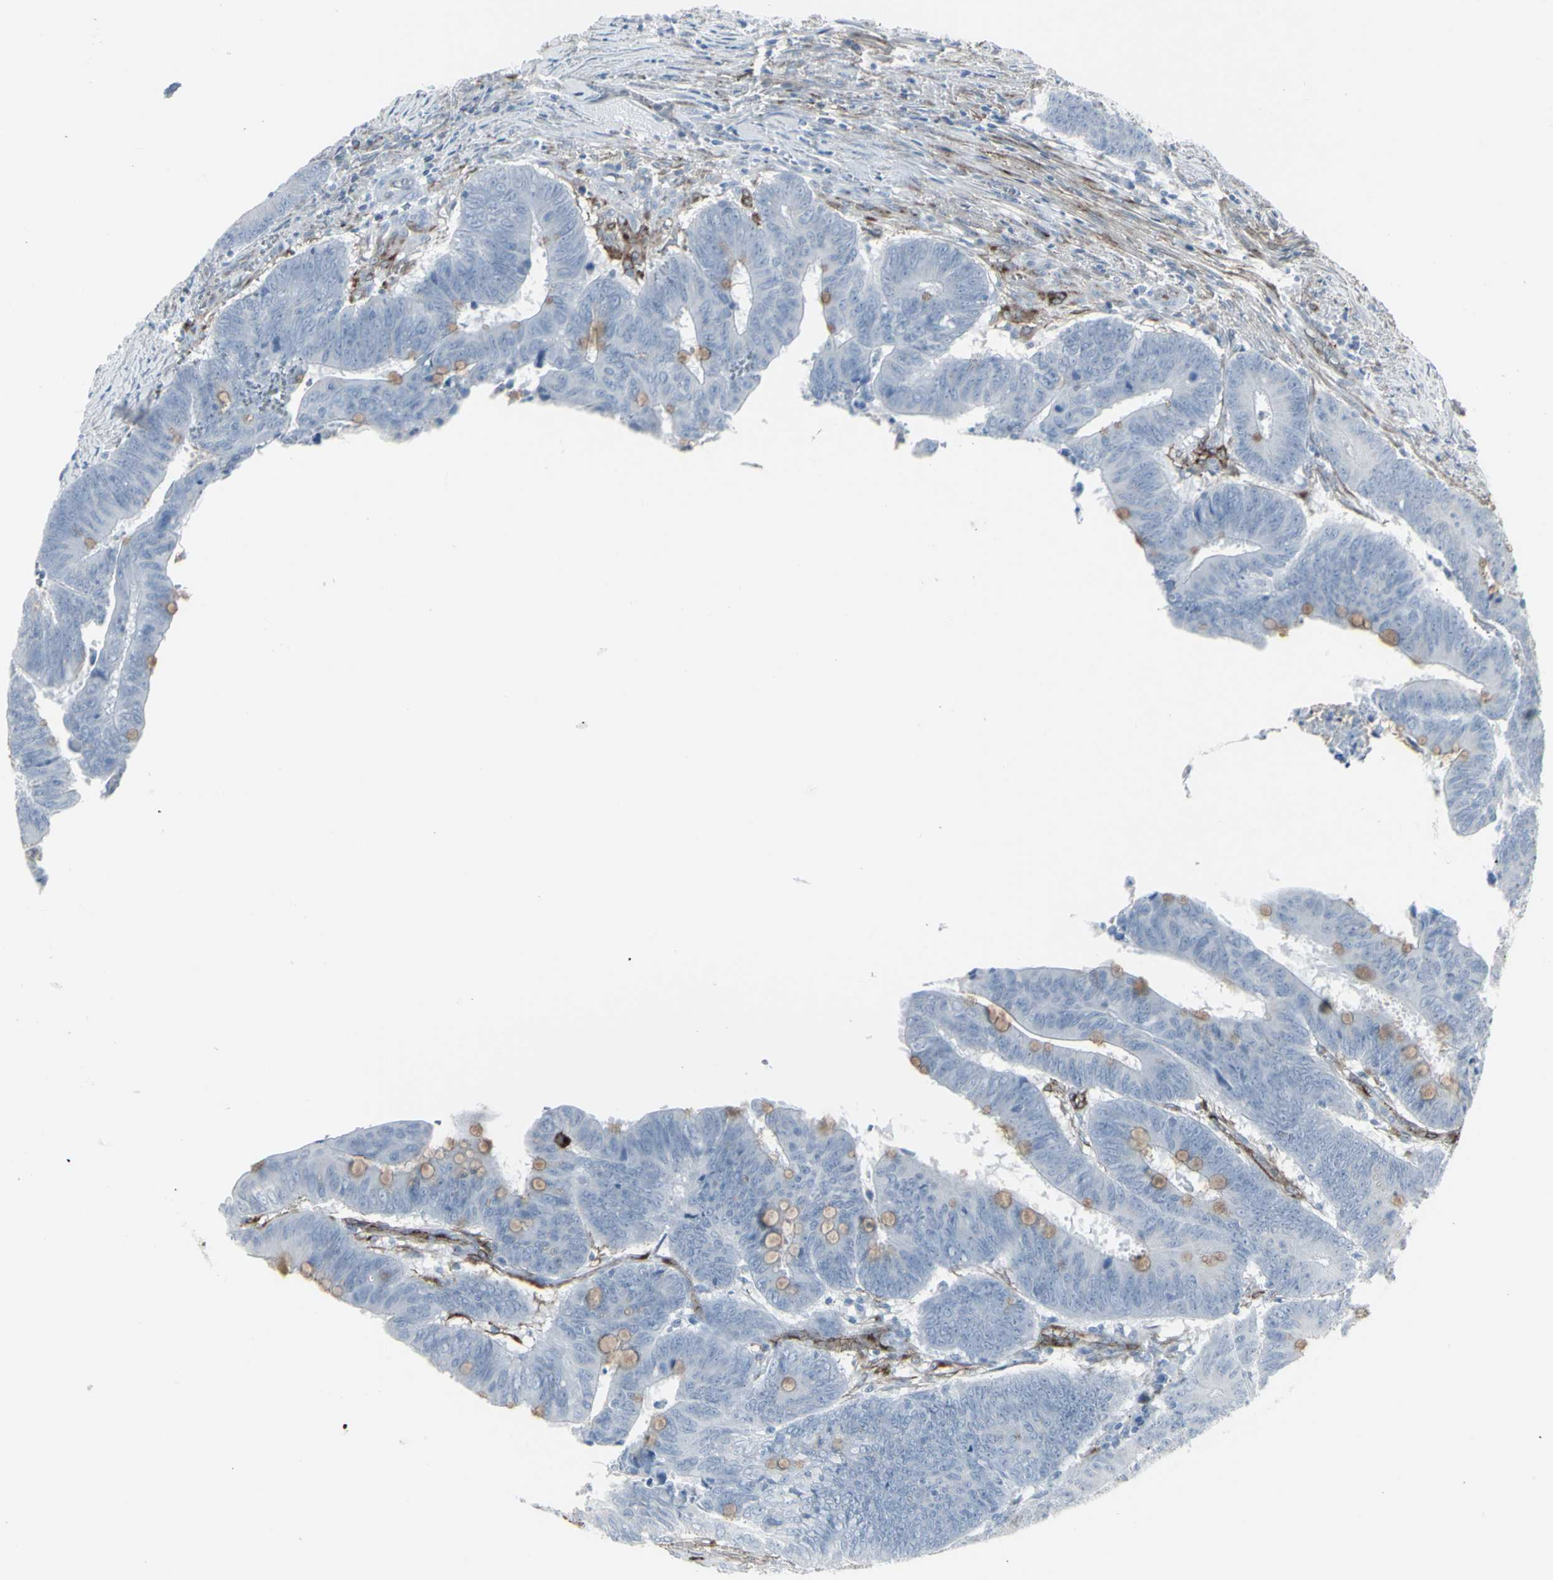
{"staining": {"intensity": "negative", "quantity": "none", "location": "none"}, "tissue": "colorectal cancer", "cell_type": "Tumor cells", "image_type": "cancer", "snomed": [{"axis": "morphology", "description": "Adenocarcinoma, NOS"}, {"axis": "topography", "description": "Colon"}], "caption": "Immunohistochemistry histopathology image of colorectal cancer stained for a protein (brown), which exhibits no staining in tumor cells.", "gene": "GJA1", "patient": {"sex": "male", "age": 45}}